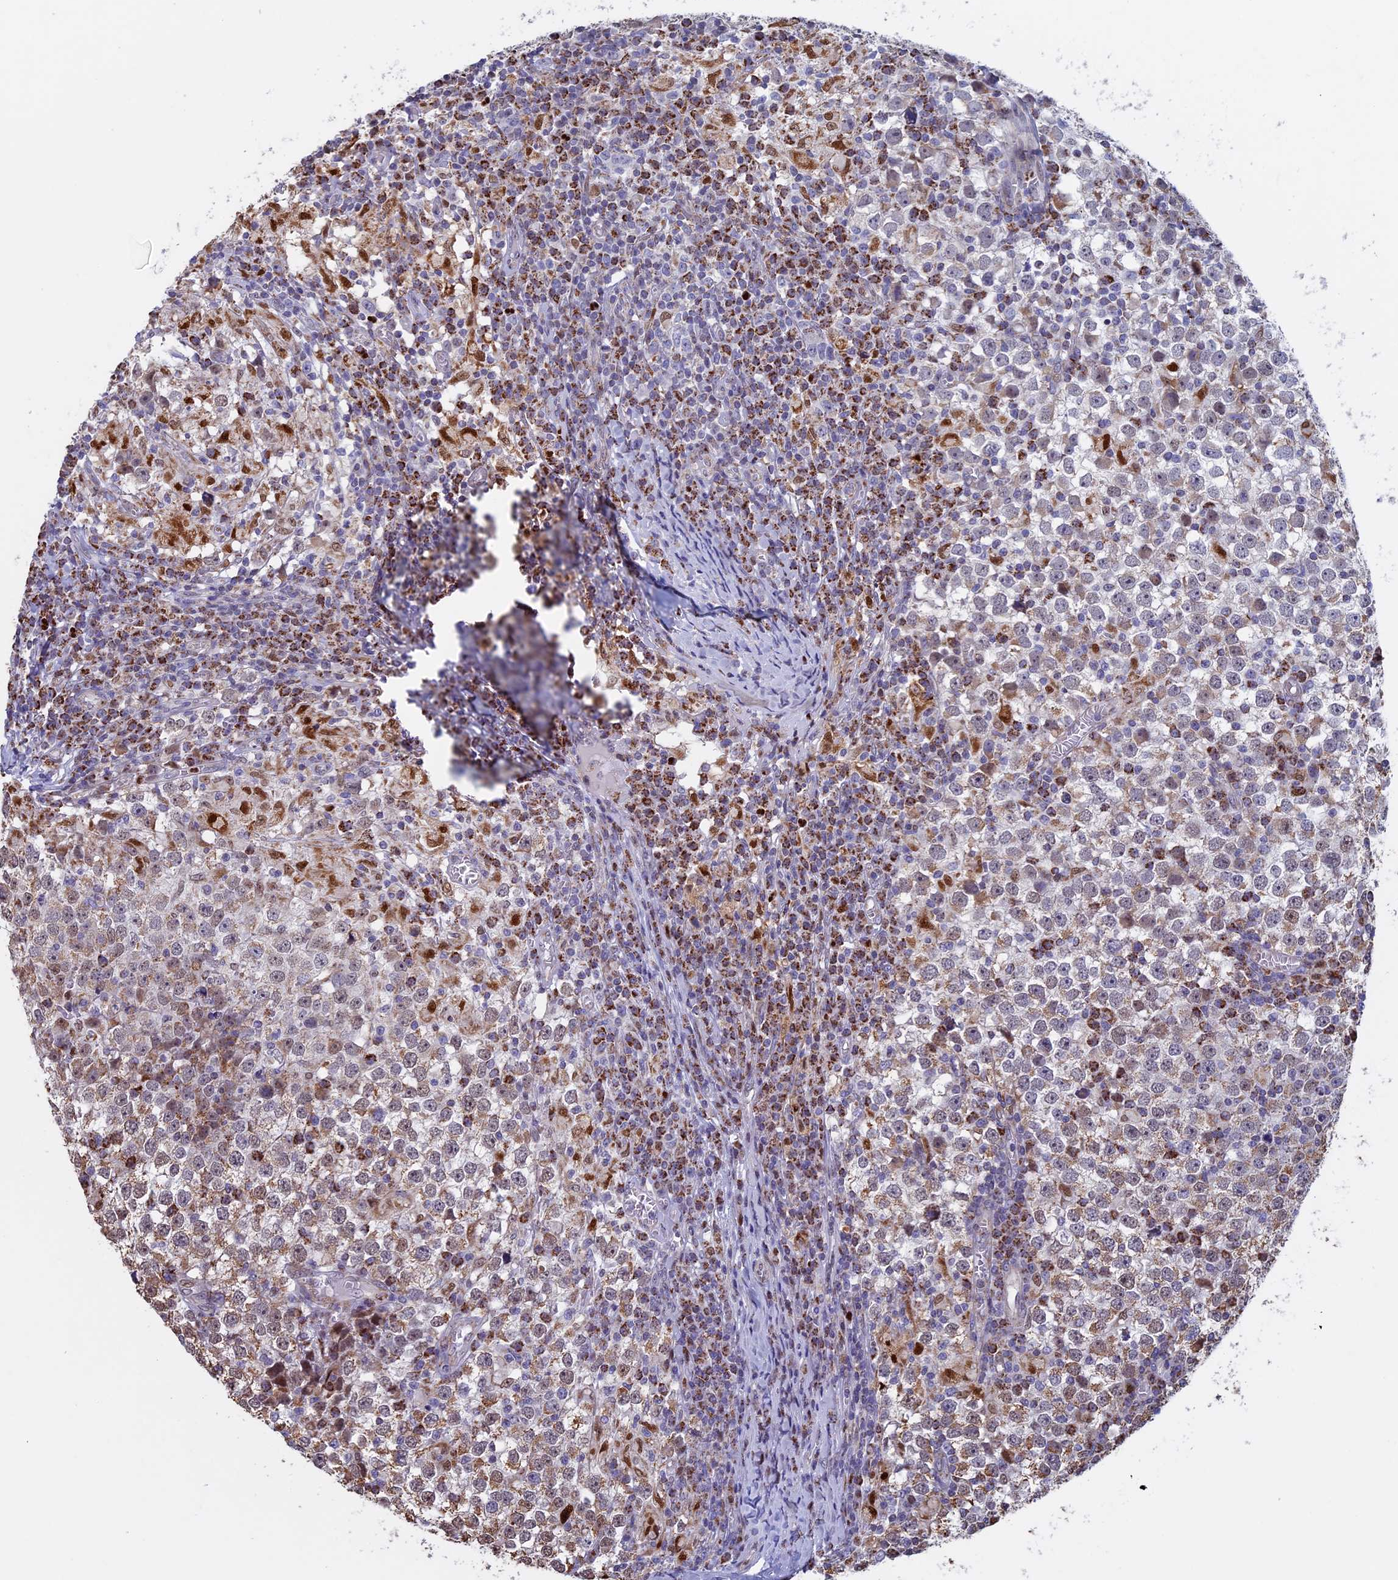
{"staining": {"intensity": "weak", "quantity": "25%-75%", "location": "cytoplasmic/membranous"}, "tissue": "testis cancer", "cell_type": "Tumor cells", "image_type": "cancer", "snomed": [{"axis": "morphology", "description": "Seminoma, NOS"}, {"axis": "topography", "description": "Testis"}], "caption": "Brown immunohistochemical staining in seminoma (testis) shows weak cytoplasmic/membranous expression in about 25%-75% of tumor cells. The staining was performed using DAB to visualize the protein expression in brown, while the nuclei were stained in blue with hematoxylin (Magnification: 20x).", "gene": "ACSS1", "patient": {"sex": "male", "age": 65}}